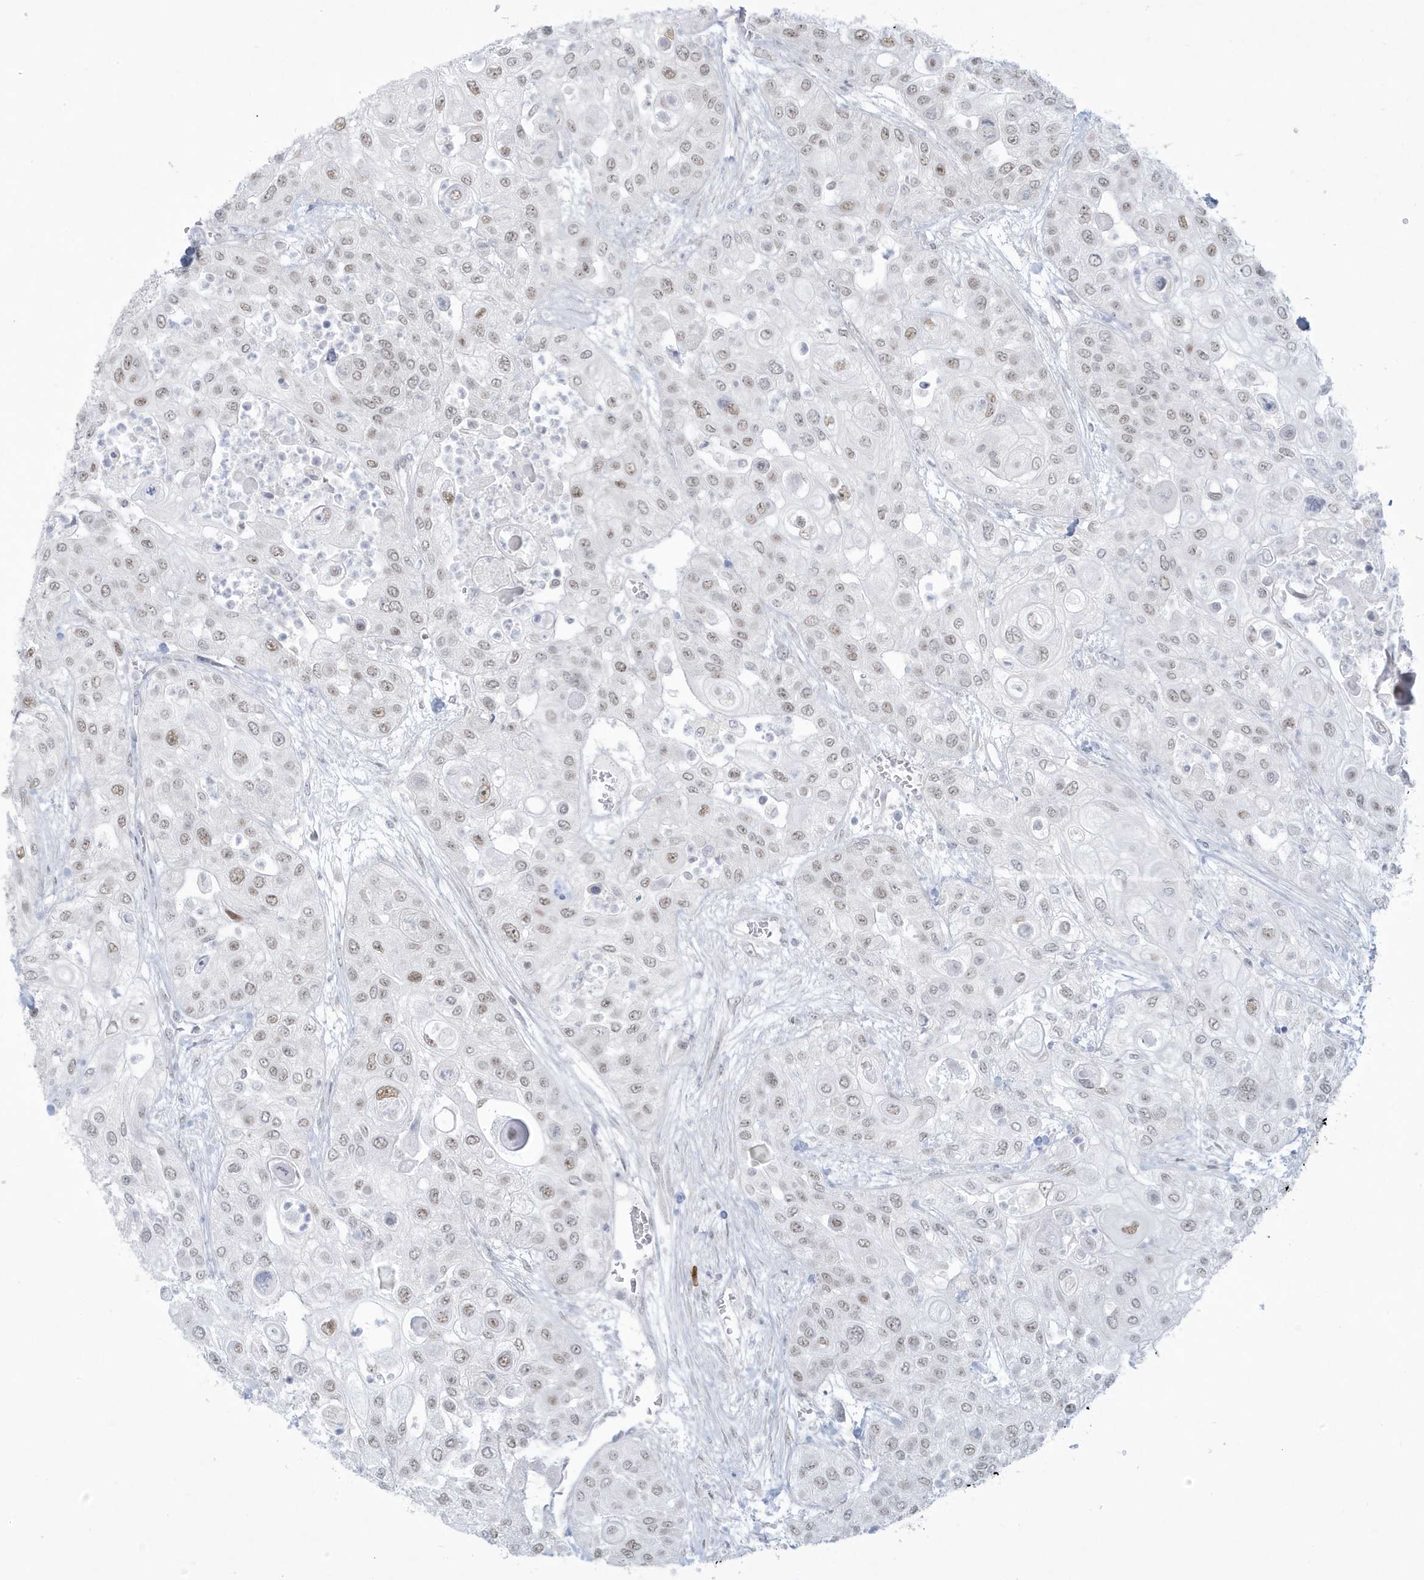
{"staining": {"intensity": "weak", "quantity": "25%-75%", "location": "nuclear"}, "tissue": "urothelial cancer", "cell_type": "Tumor cells", "image_type": "cancer", "snomed": [{"axis": "morphology", "description": "Urothelial carcinoma, High grade"}, {"axis": "topography", "description": "Urinary bladder"}], "caption": "Protein analysis of high-grade urothelial carcinoma tissue displays weak nuclear expression in approximately 25%-75% of tumor cells. (DAB (3,3'-diaminobenzidine) IHC, brown staining for protein, blue staining for nuclei).", "gene": "HERC6", "patient": {"sex": "female", "age": 79}}